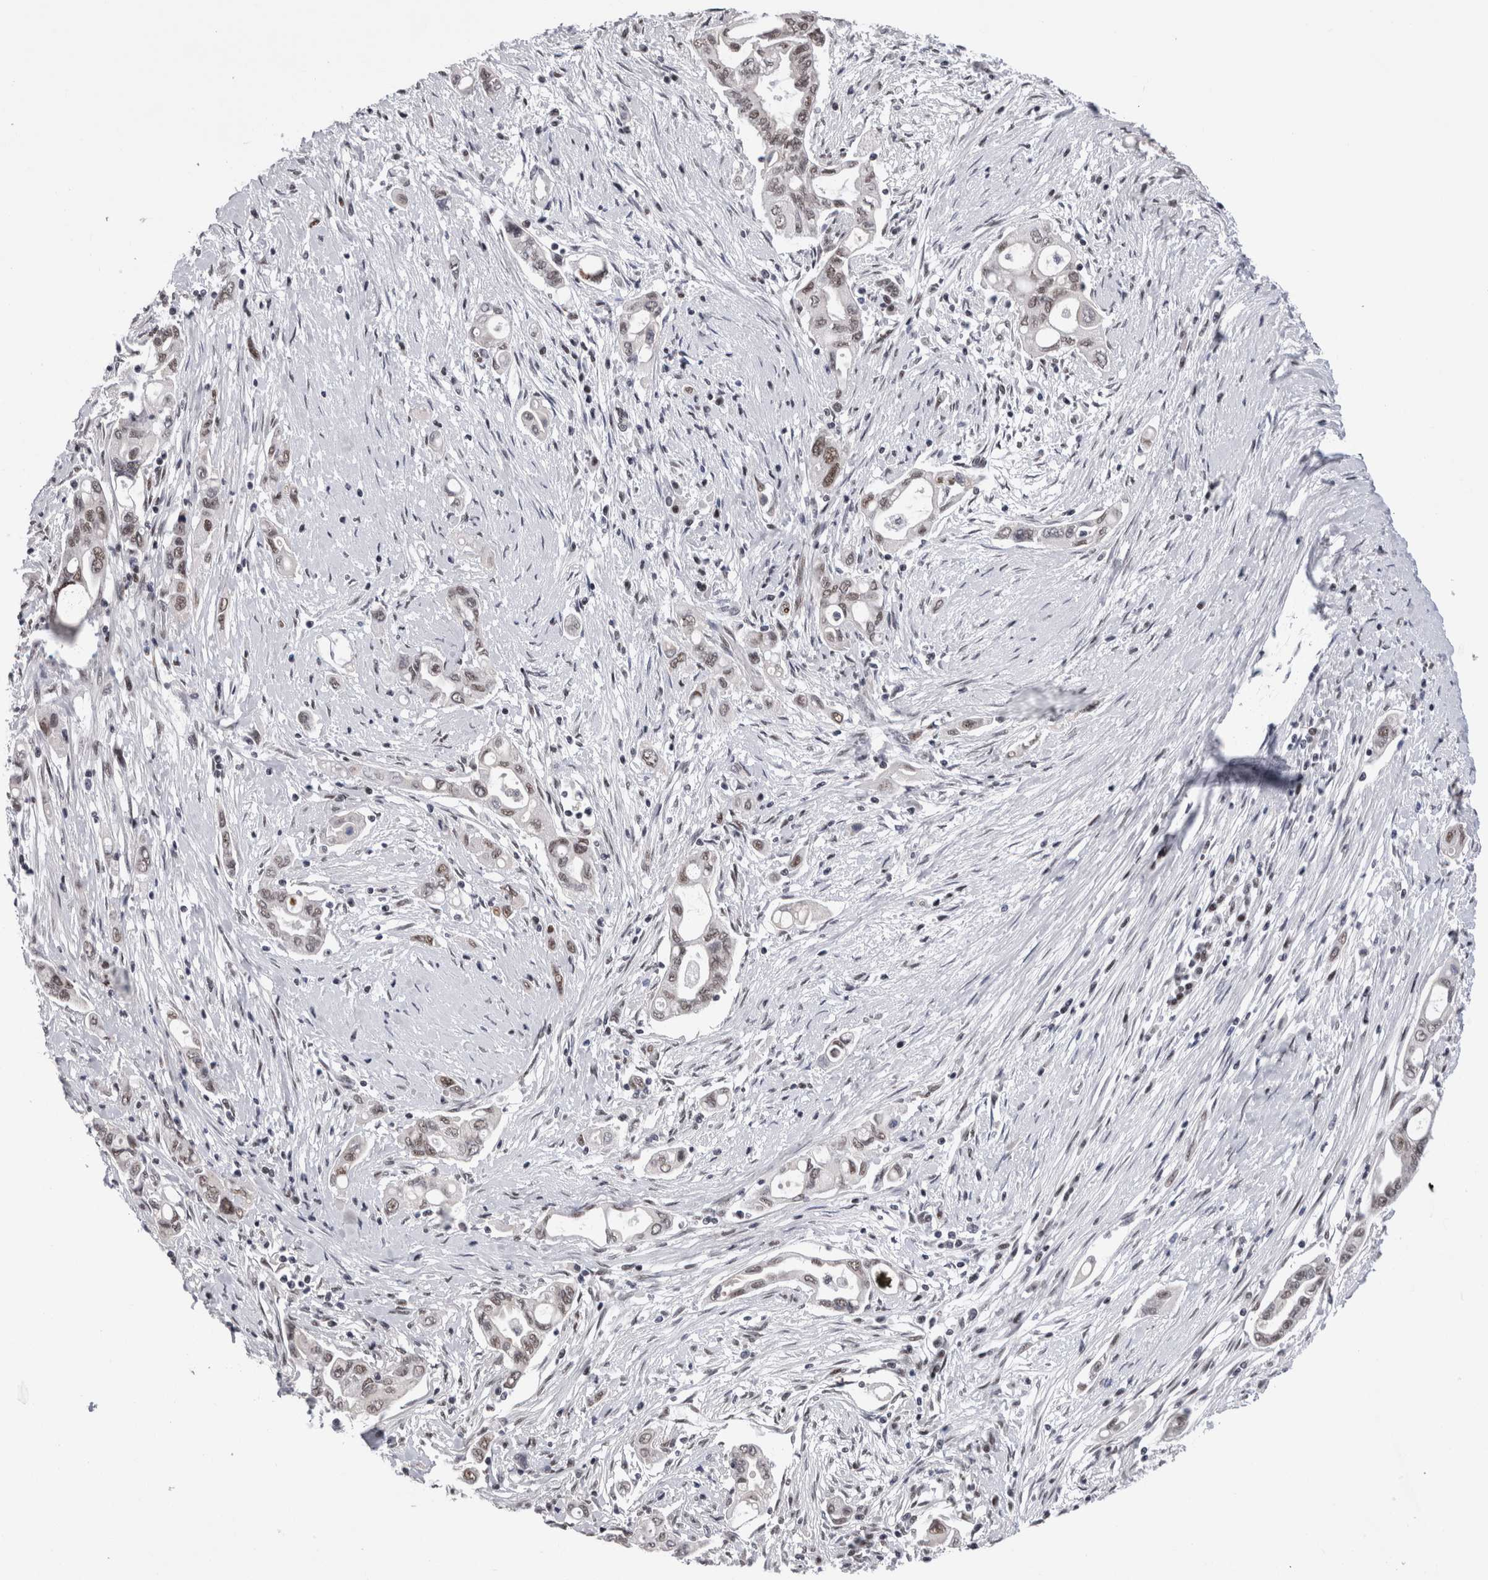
{"staining": {"intensity": "moderate", "quantity": ">75%", "location": "nuclear"}, "tissue": "pancreatic cancer", "cell_type": "Tumor cells", "image_type": "cancer", "snomed": [{"axis": "morphology", "description": "Adenocarcinoma, NOS"}, {"axis": "topography", "description": "Pancreas"}], "caption": "Protein staining displays moderate nuclear staining in approximately >75% of tumor cells in adenocarcinoma (pancreatic).", "gene": "RBM6", "patient": {"sex": "female", "age": 57}}